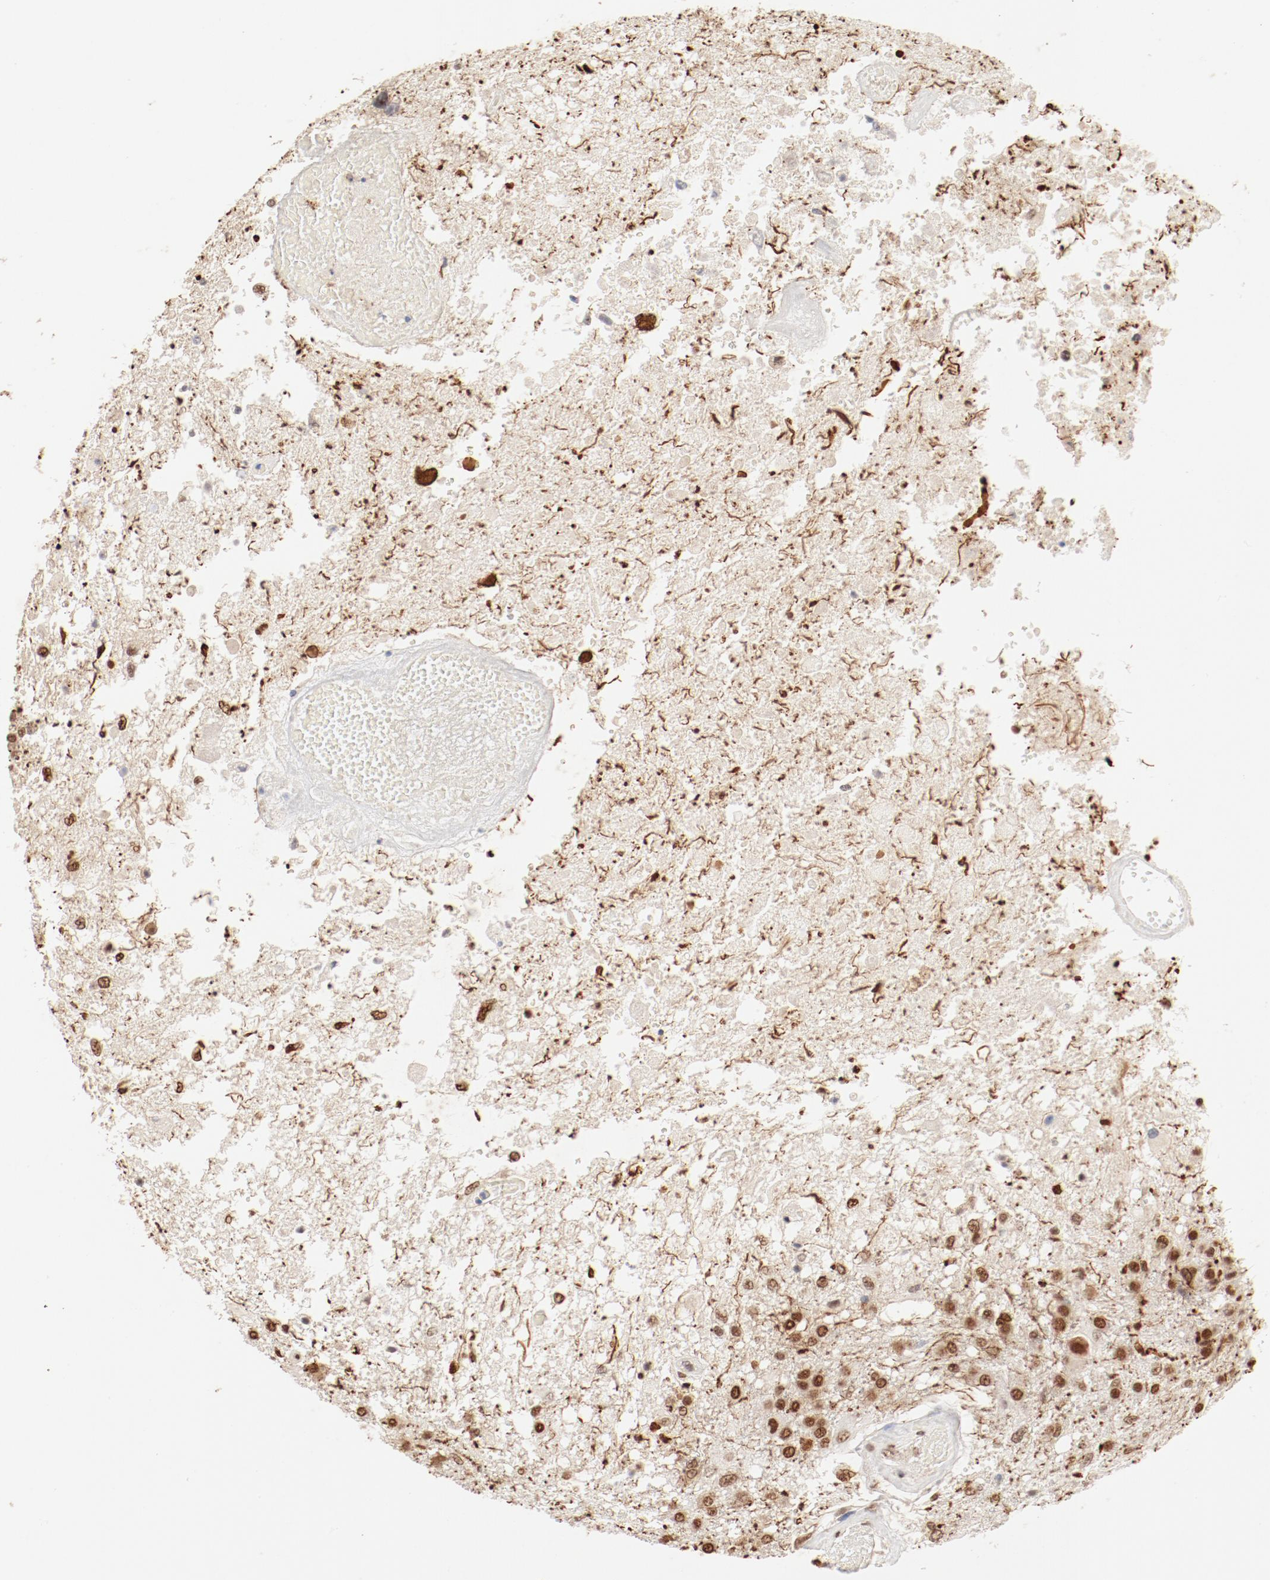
{"staining": {"intensity": "moderate", "quantity": ">75%", "location": "nuclear"}, "tissue": "glioma", "cell_type": "Tumor cells", "image_type": "cancer", "snomed": [{"axis": "morphology", "description": "Glioma, malignant, High grade"}, {"axis": "topography", "description": "Cerebral cortex"}], "caption": "DAB immunohistochemical staining of glioma reveals moderate nuclear protein expression in about >75% of tumor cells.", "gene": "FAM50A", "patient": {"sex": "male", "age": 79}}